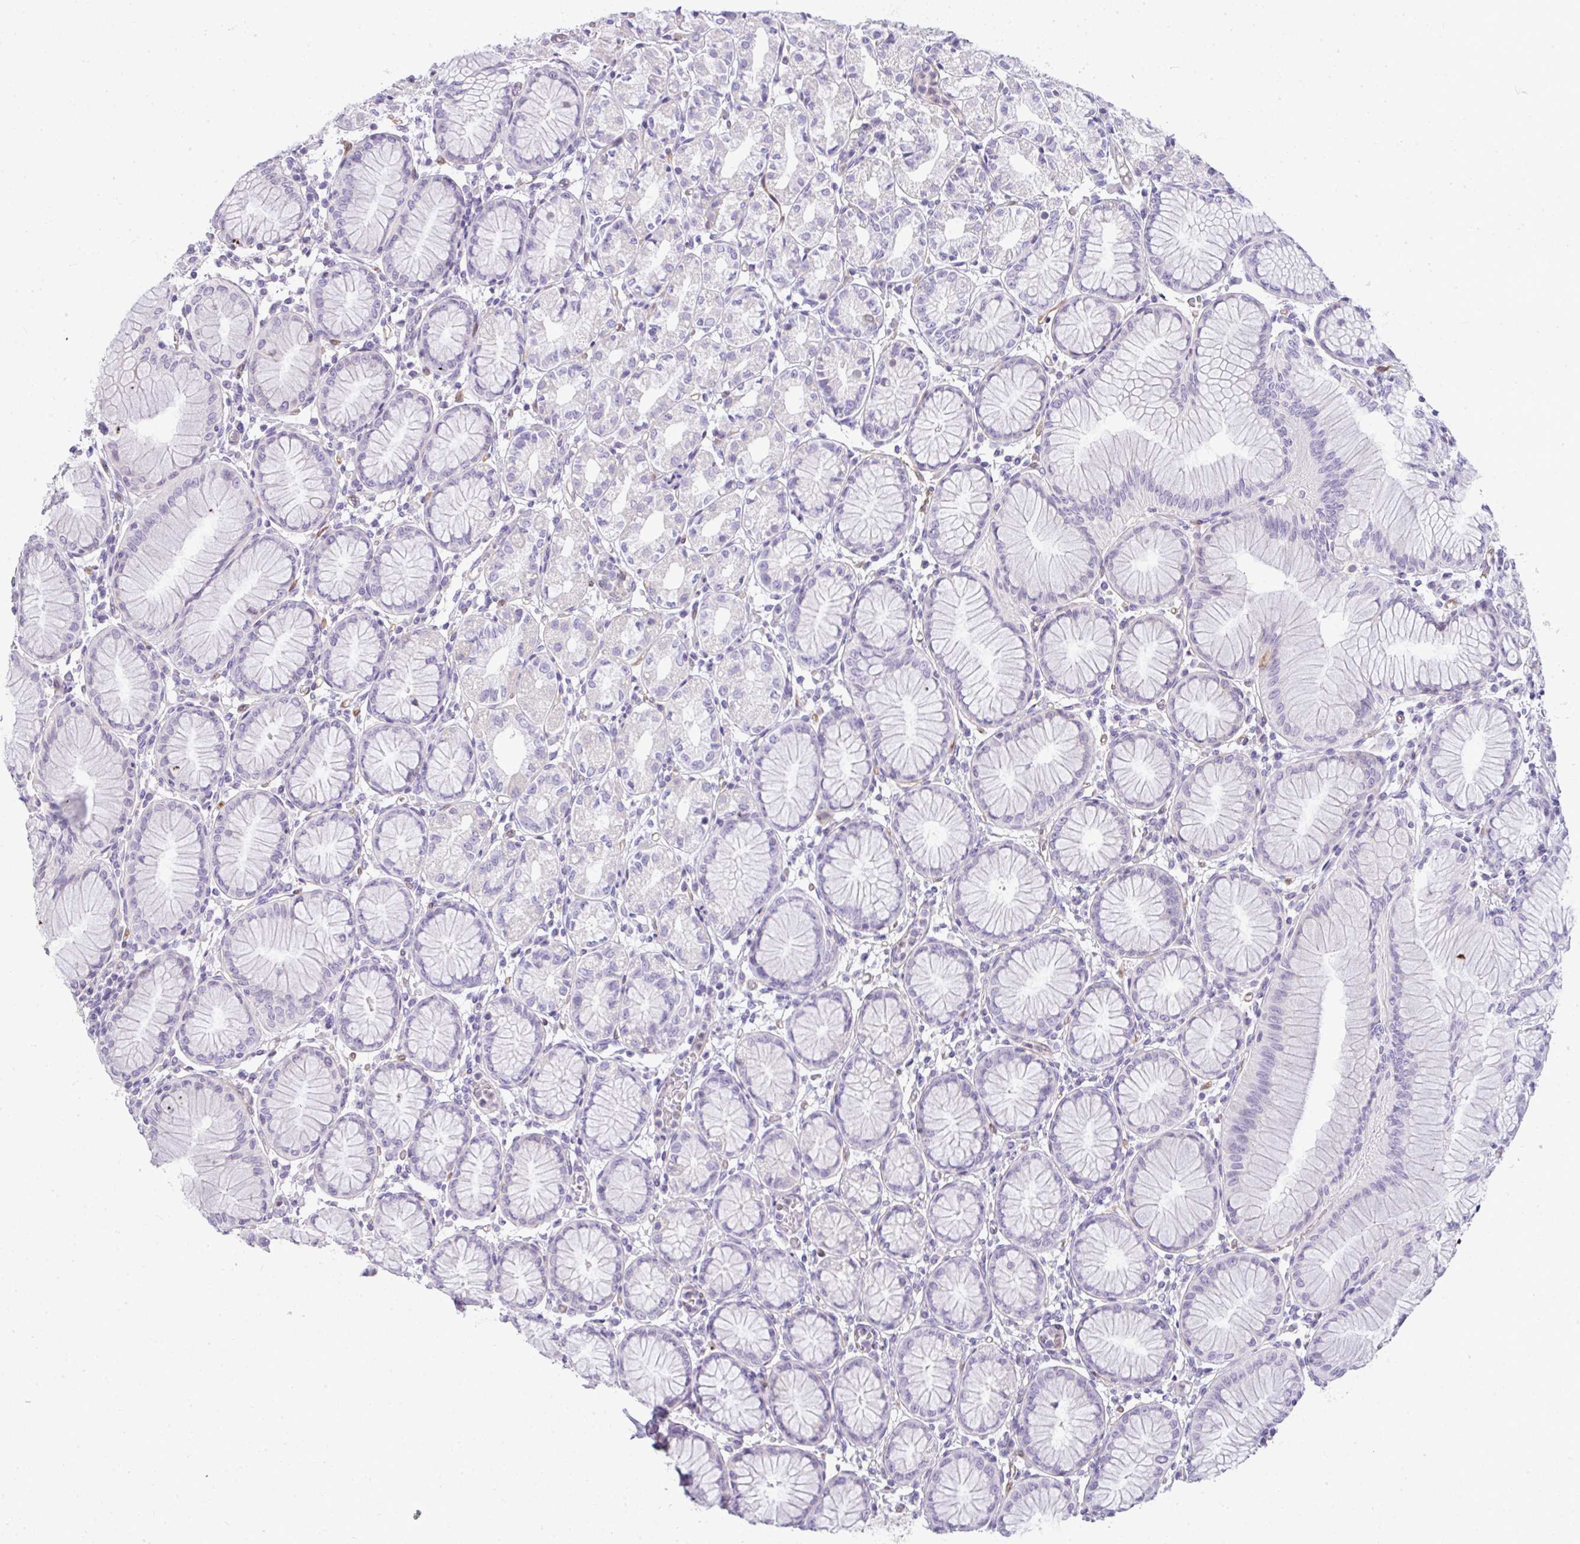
{"staining": {"intensity": "negative", "quantity": "none", "location": "none"}, "tissue": "stomach", "cell_type": "Glandular cells", "image_type": "normal", "snomed": [{"axis": "morphology", "description": "Normal tissue, NOS"}, {"axis": "topography", "description": "Stomach"}], "caption": "This photomicrograph is of unremarkable stomach stained with immunohistochemistry to label a protein in brown with the nuclei are counter-stained blue. There is no expression in glandular cells. (IHC, brightfield microscopy, high magnification).", "gene": "LIPE", "patient": {"sex": "female", "age": 57}}